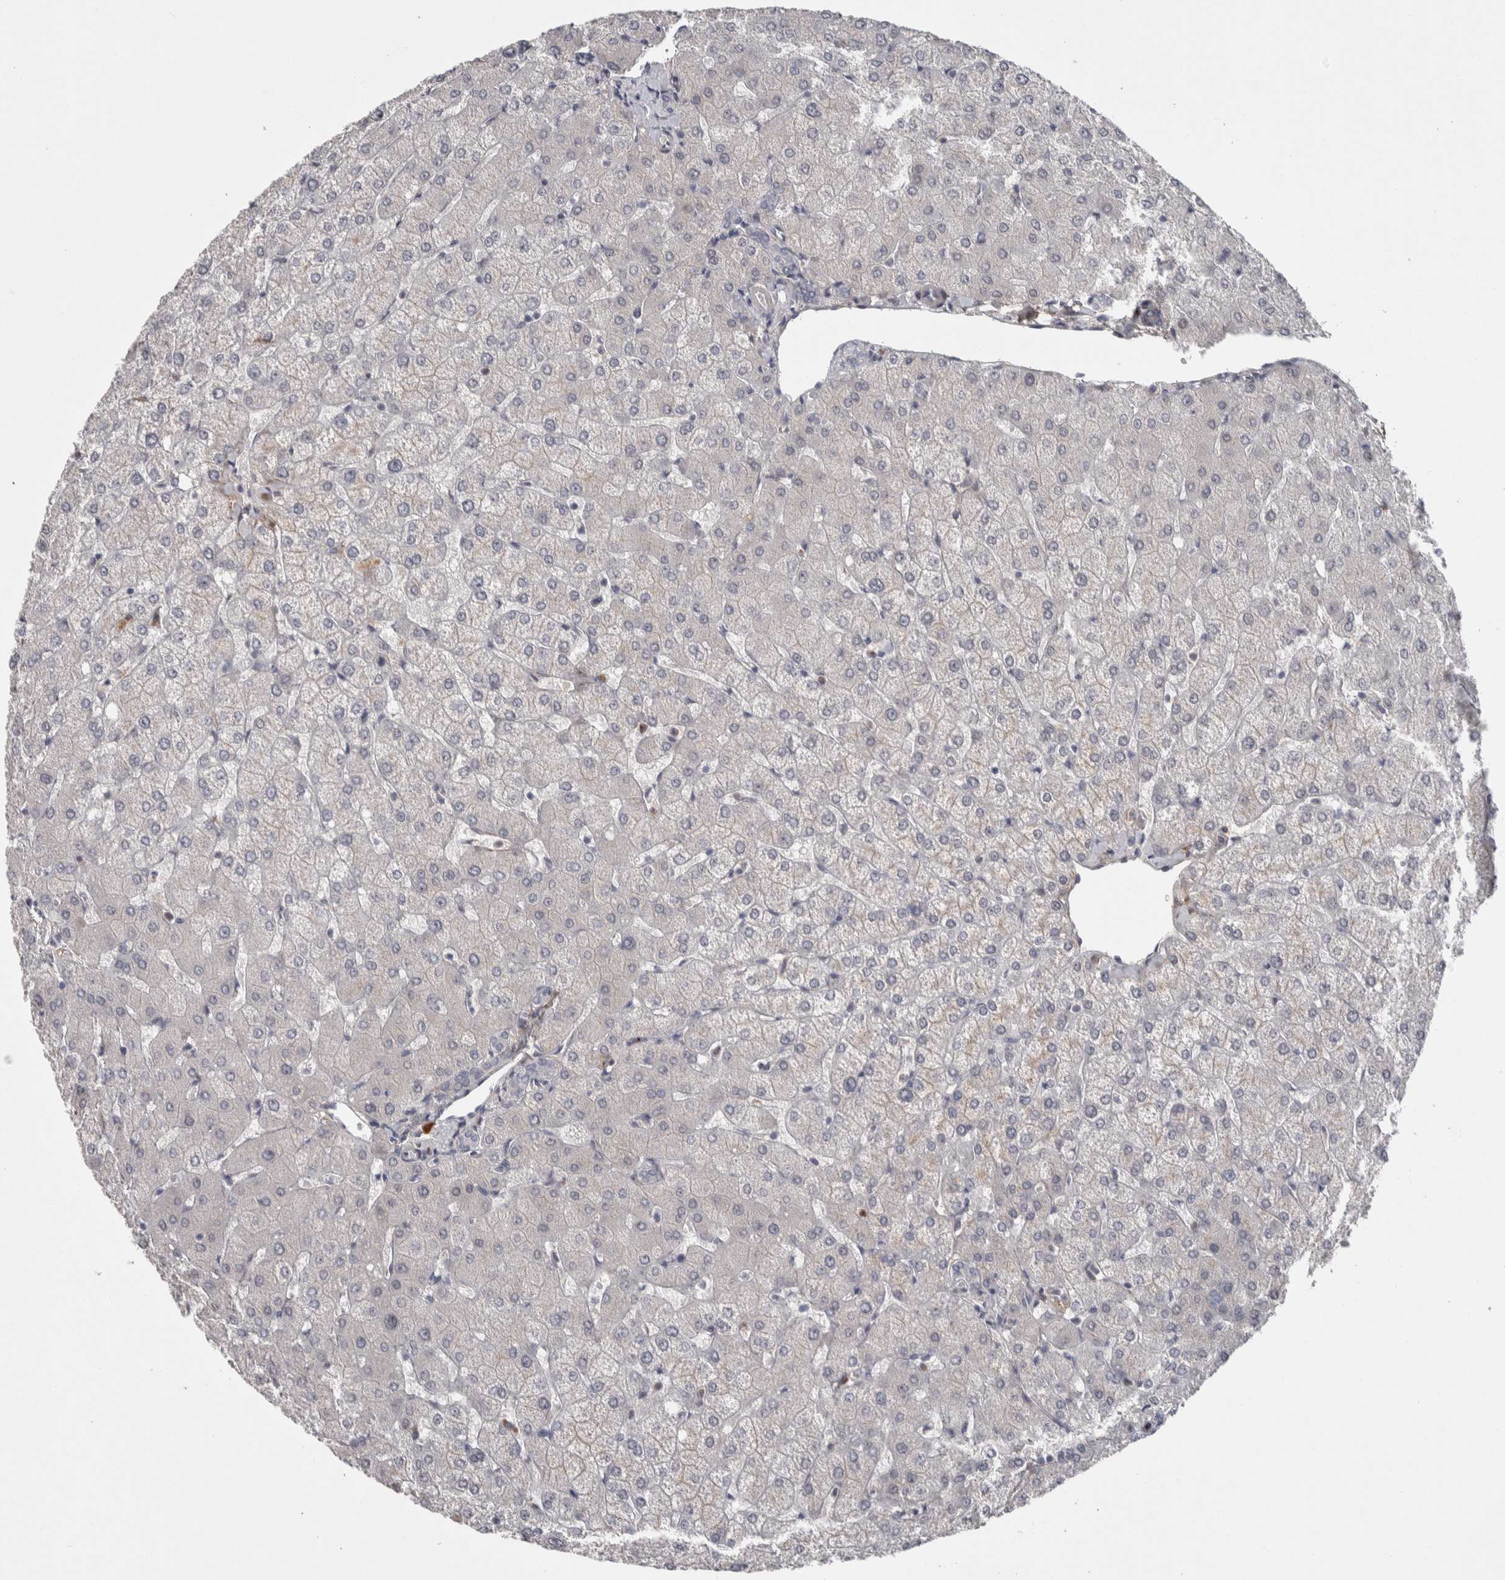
{"staining": {"intensity": "negative", "quantity": "none", "location": "none"}, "tissue": "liver", "cell_type": "Cholangiocytes", "image_type": "normal", "snomed": [{"axis": "morphology", "description": "Normal tissue, NOS"}, {"axis": "topography", "description": "Liver"}], "caption": "This is an immunohistochemistry micrograph of benign human liver. There is no staining in cholangiocytes.", "gene": "ASPN", "patient": {"sex": "female", "age": 54}}